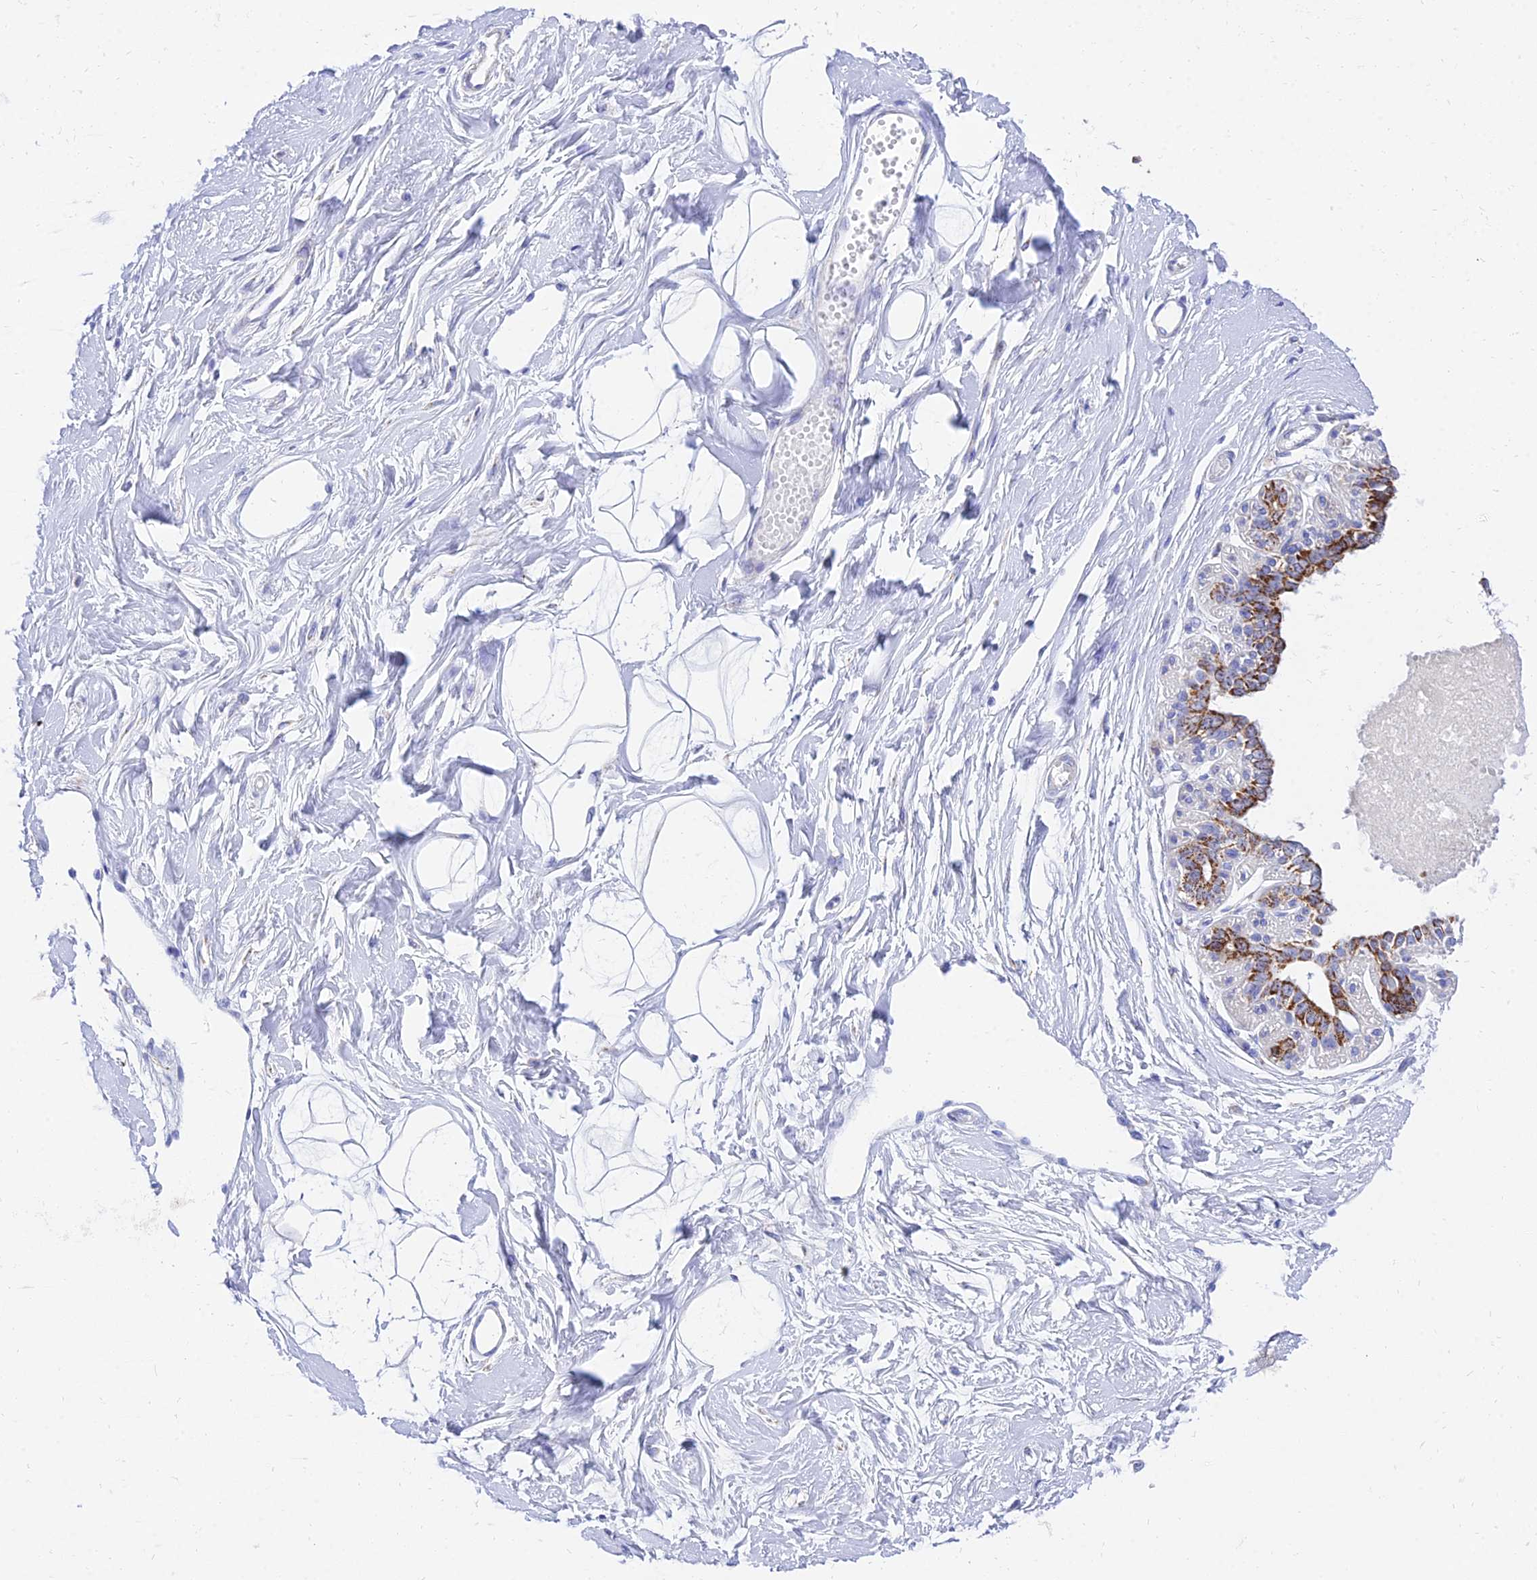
{"staining": {"intensity": "negative", "quantity": "none", "location": "none"}, "tissue": "breast", "cell_type": "Adipocytes", "image_type": "normal", "snomed": [{"axis": "morphology", "description": "Normal tissue, NOS"}, {"axis": "topography", "description": "Breast"}], "caption": "Histopathology image shows no significant protein staining in adipocytes of unremarkable breast. (DAB (3,3'-diaminobenzidine) immunohistochemistry visualized using brightfield microscopy, high magnification).", "gene": "PKN3", "patient": {"sex": "female", "age": 45}}